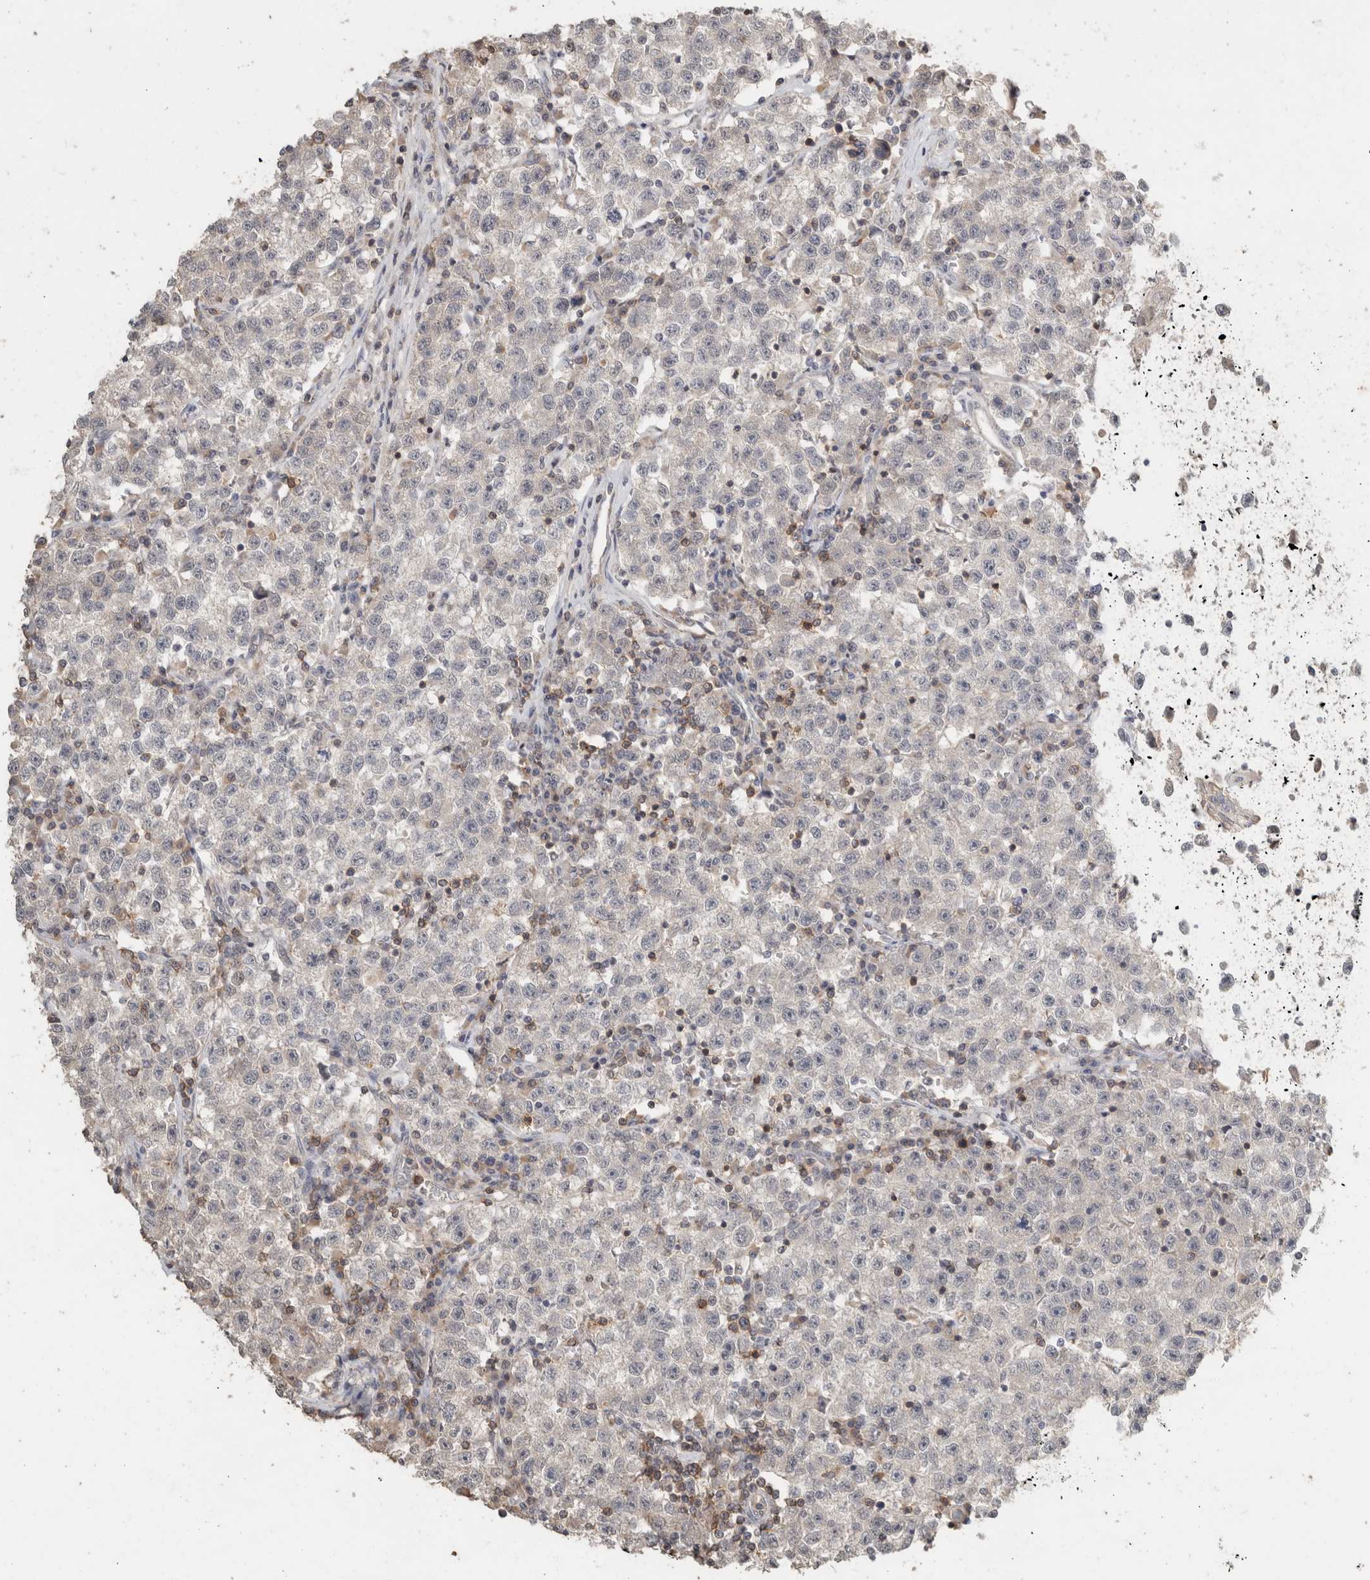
{"staining": {"intensity": "negative", "quantity": "none", "location": "none"}, "tissue": "testis cancer", "cell_type": "Tumor cells", "image_type": "cancer", "snomed": [{"axis": "morphology", "description": "Seminoma, NOS"}, {"axis": "topography", "description": "Testis"}], "caption": "Immunohistochemical staining of human testis seminoma reveals no significant staining in tumor cells. The staining is performed using DAB (3,3'-diaminobenzidine) brown chromogen with nuclei counter-stained in using hematoxylin.", "gene": "TRAT1", "patient": {"sex": "male", "age": 22}}